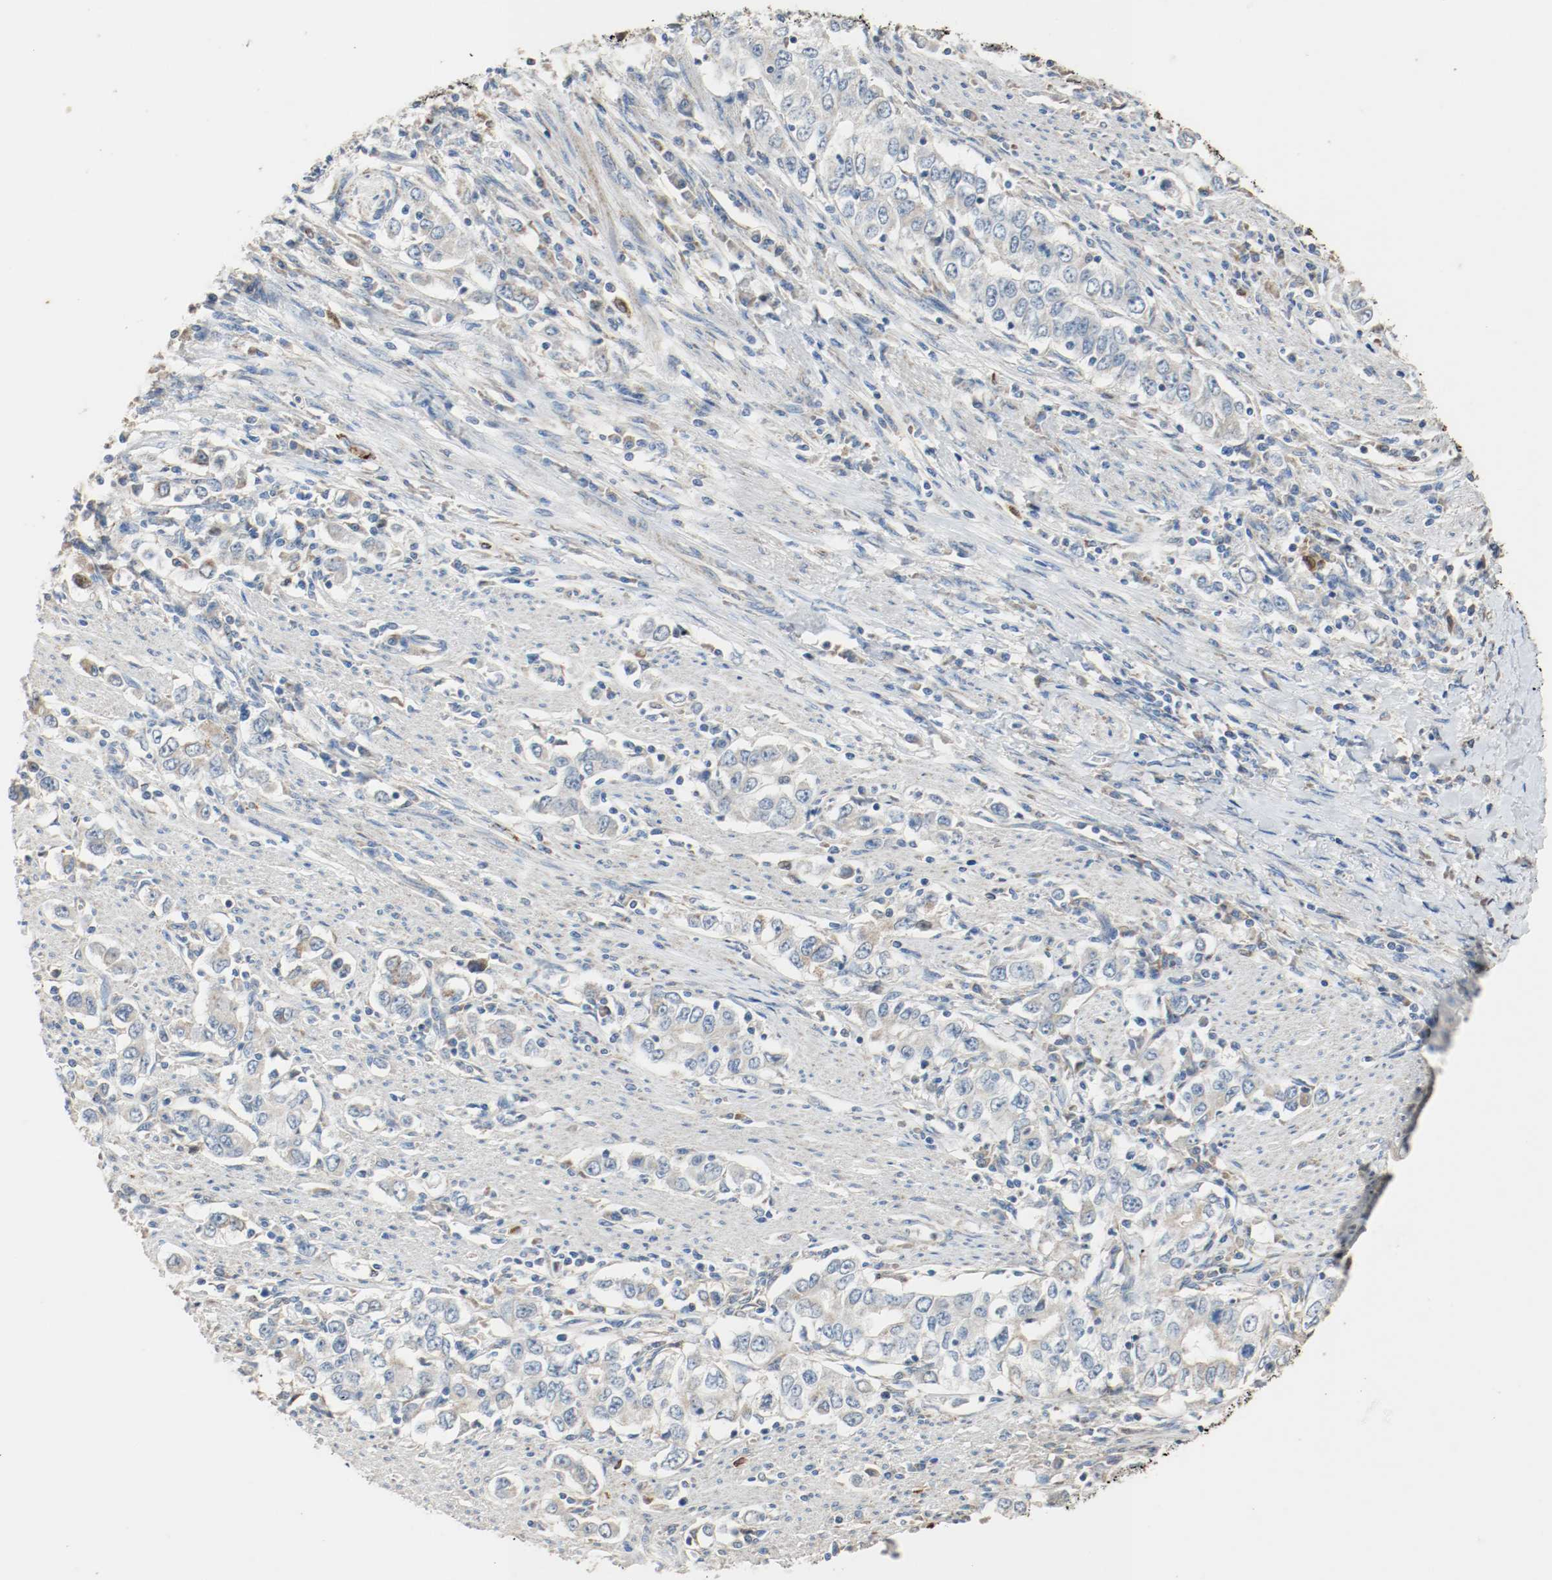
{"staining": {"intensity": "moderate", "quantity": "<25%", "location": "cytoplasmic/membranous"}, "tissue": "stomach cancer", "cell_type": "Tumor cells", "image_type": "cancer", "snomed": [{"axis": "morphology", "description": "Adenocarcinoma, NOS"}, {"axis": "topography", "description": "Stomach, lower"}], "caption": "This histopathology image demonstrates IHC staining of stomach cancer, with low moderate cytoplasmic/membranous expression in approximately <25% of tumor cells.", "gene": "ALDH4A1", "patient": {"sex": "female", "age": 72}}